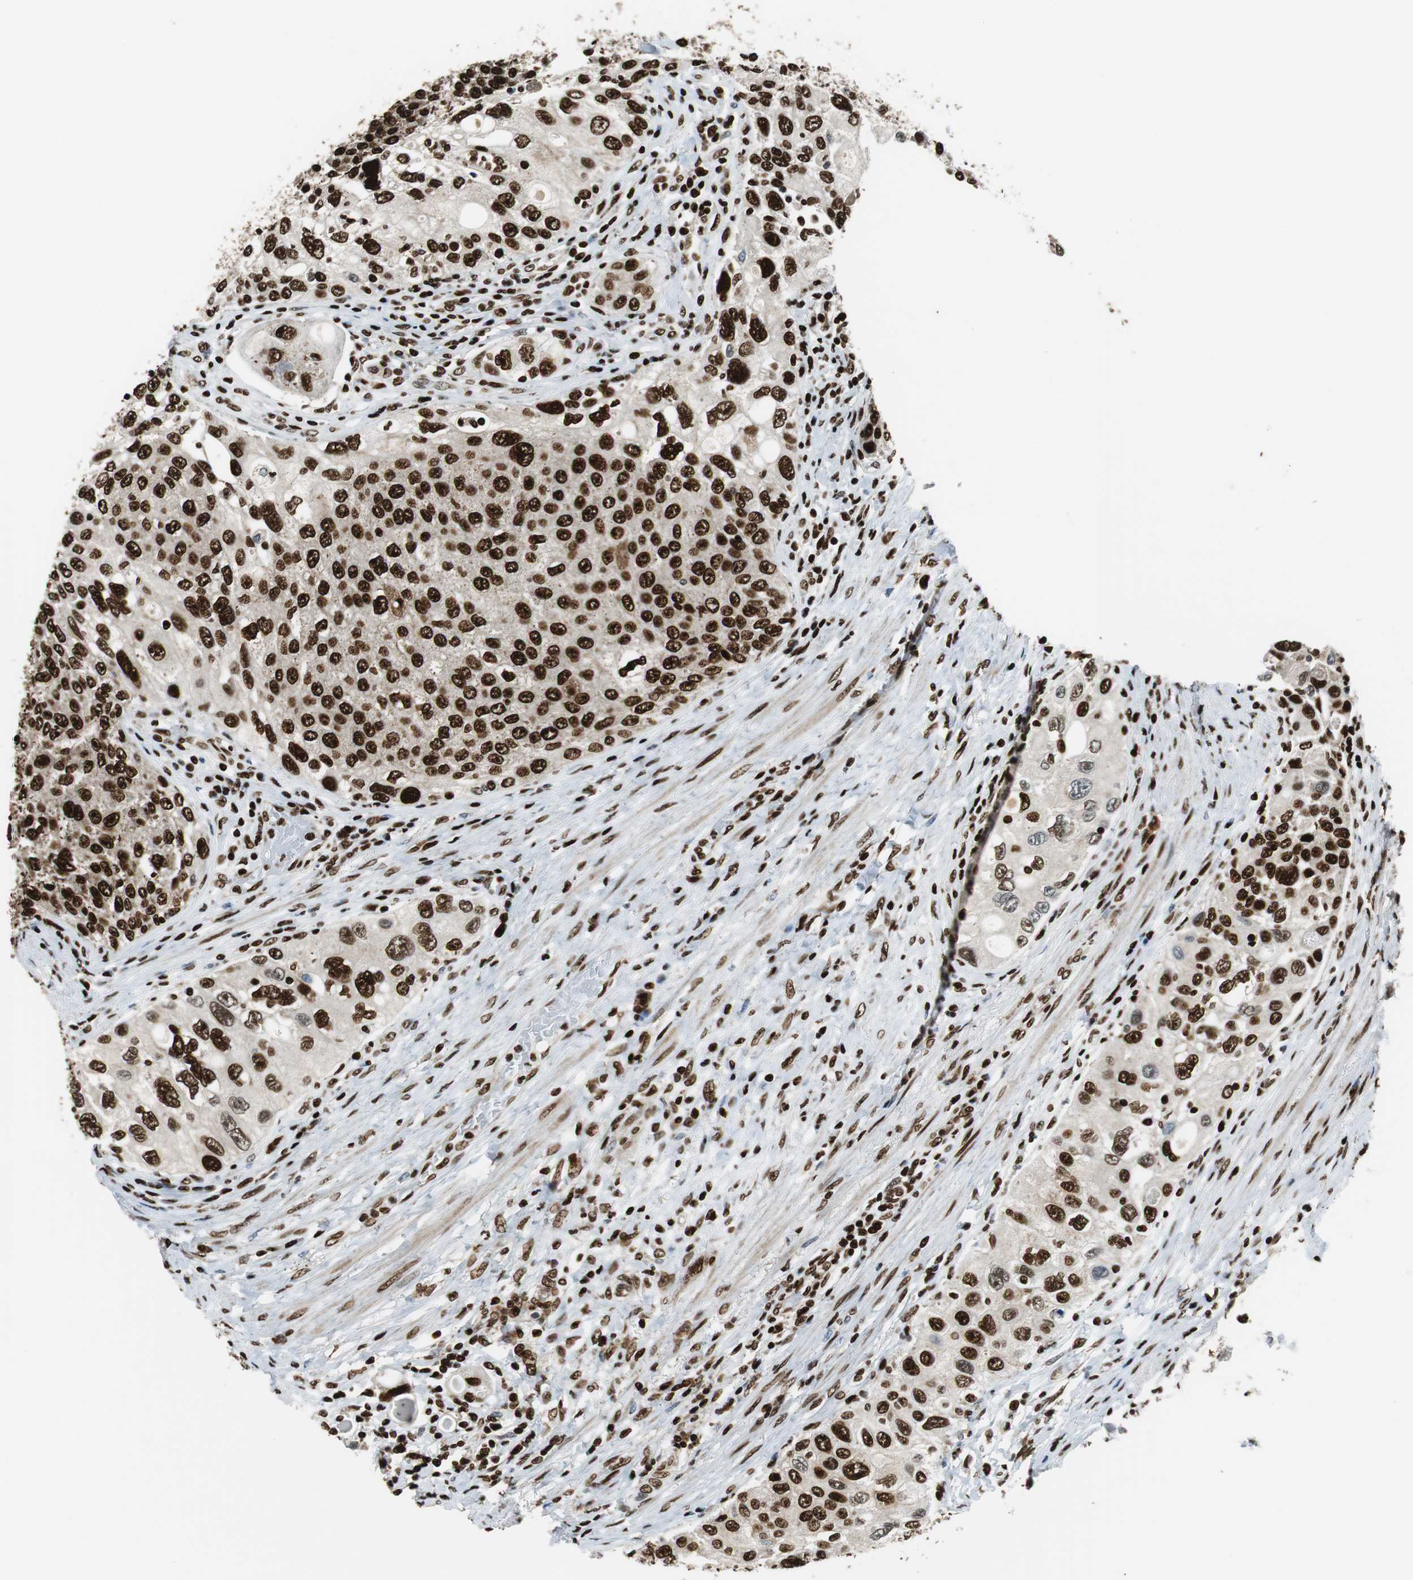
{"staining": {"intensity": "strong", "quantity": ">75%", "location": "nuclear"}, "tissue": "urothelial cancer", "cell_type": "Tumor cells", "image_type": "cancer", "snomed": [{"axis": "morphology", "description": "Urothelial carcinoma, High grade"}, {"axis": "topography", "description": "Urinary bladder"}], "caption": "Immunohistochemical staining of human urothelial cancer displays high levels of strong nuclear protein staining in approximately >75% of tumor cells.", "gene": "HDAC1", "patient": {"sex": "female", "age": 56}}